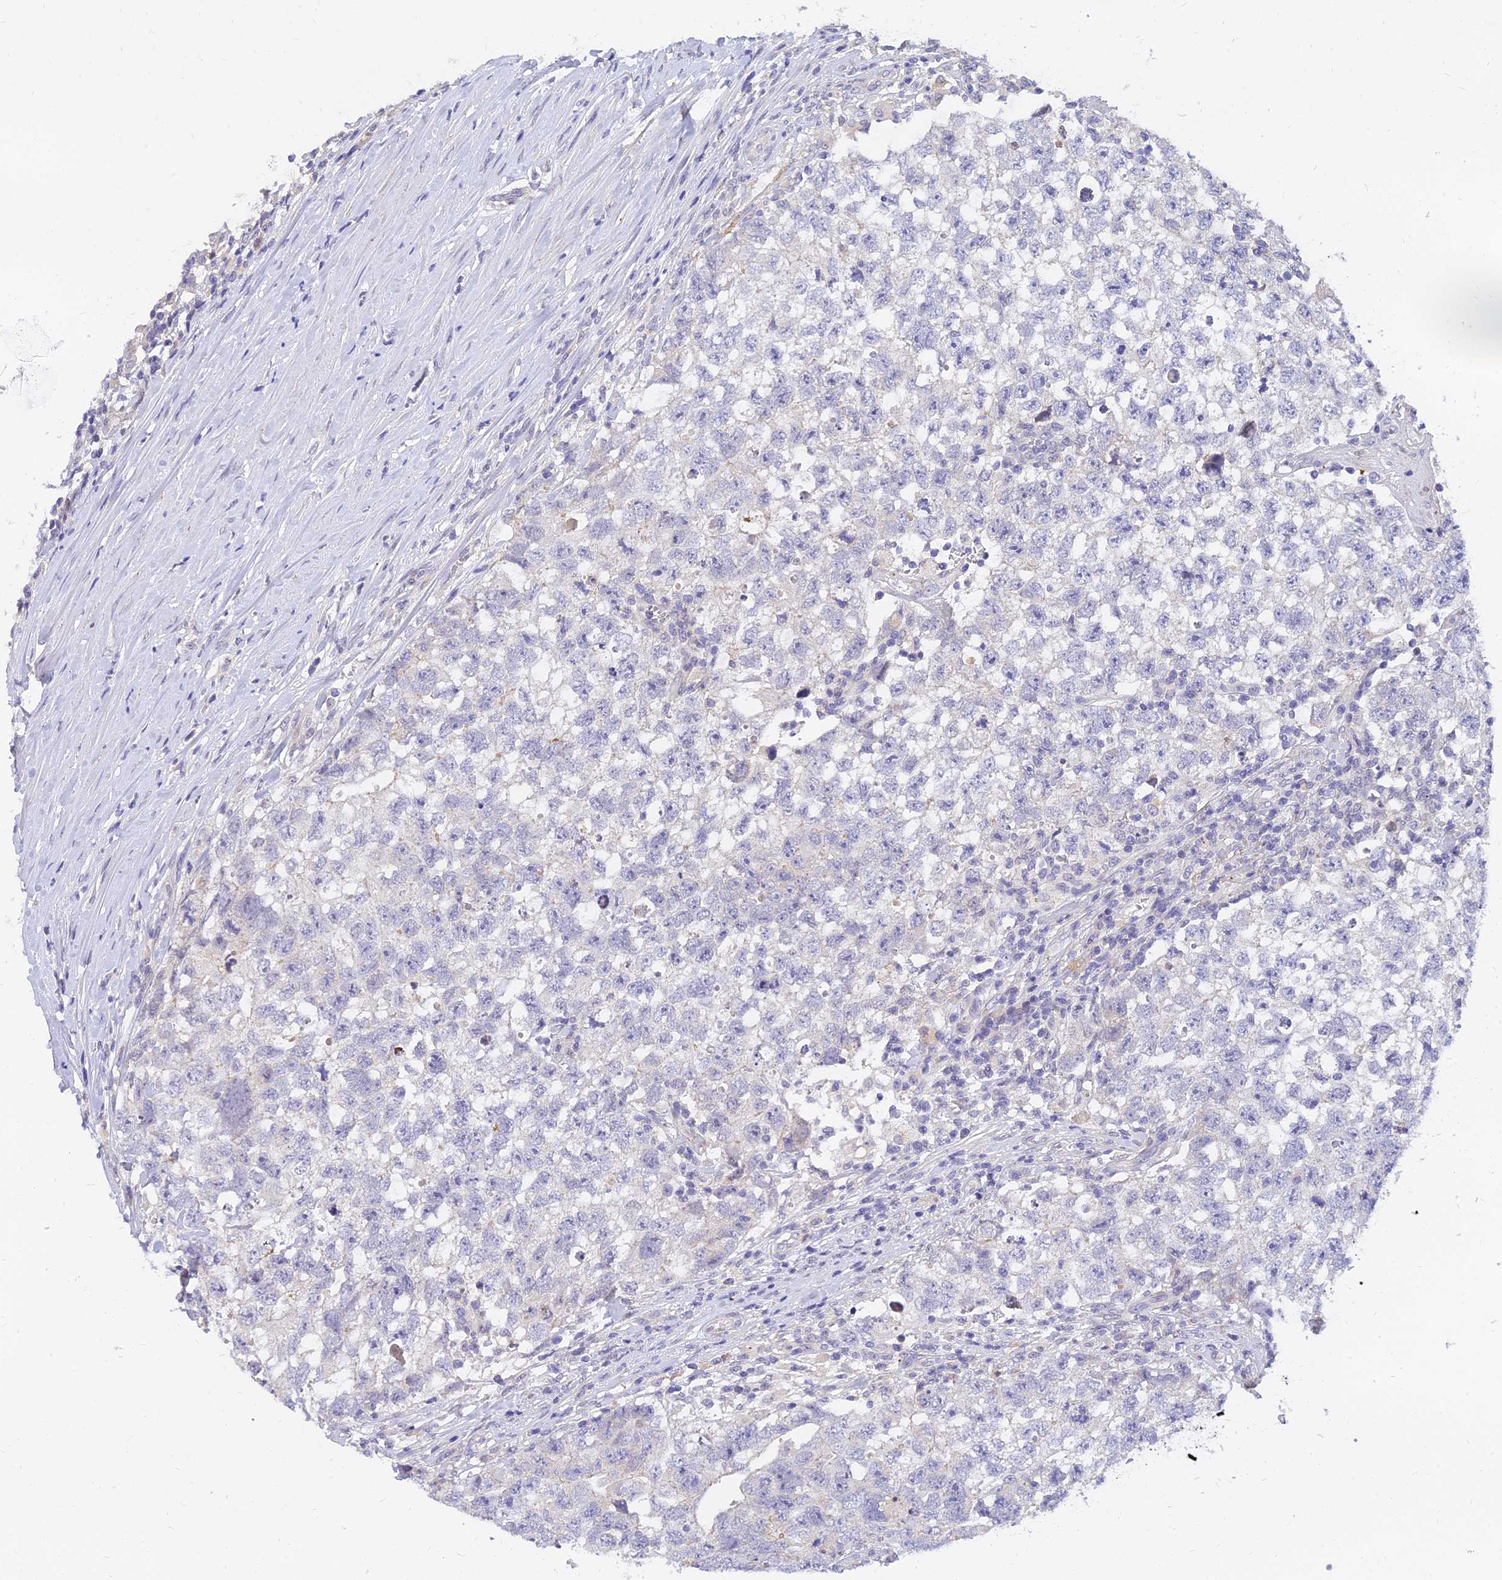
{"staining": {"intensity": "negative", "quantity": "none", "location": "none"}, "tissue": "testis cancer", "cell_type": "Tumor cells", "image_type": "cancer", "snomed": [{"axis": "morphology", "description": "Seminoma, NOS"}, {"axis": "morphology", "description": "Carcinoma, Embryonal, NOS"}, {"axis": "topography", "description": "Testis"}], "caption": "This is a image of IHC staining of embryonal carcinoma (testis), which shows no positivity in tumor cells.", "gene": "ANKS4B", "patient": {"sex": "male", "age": 29}}